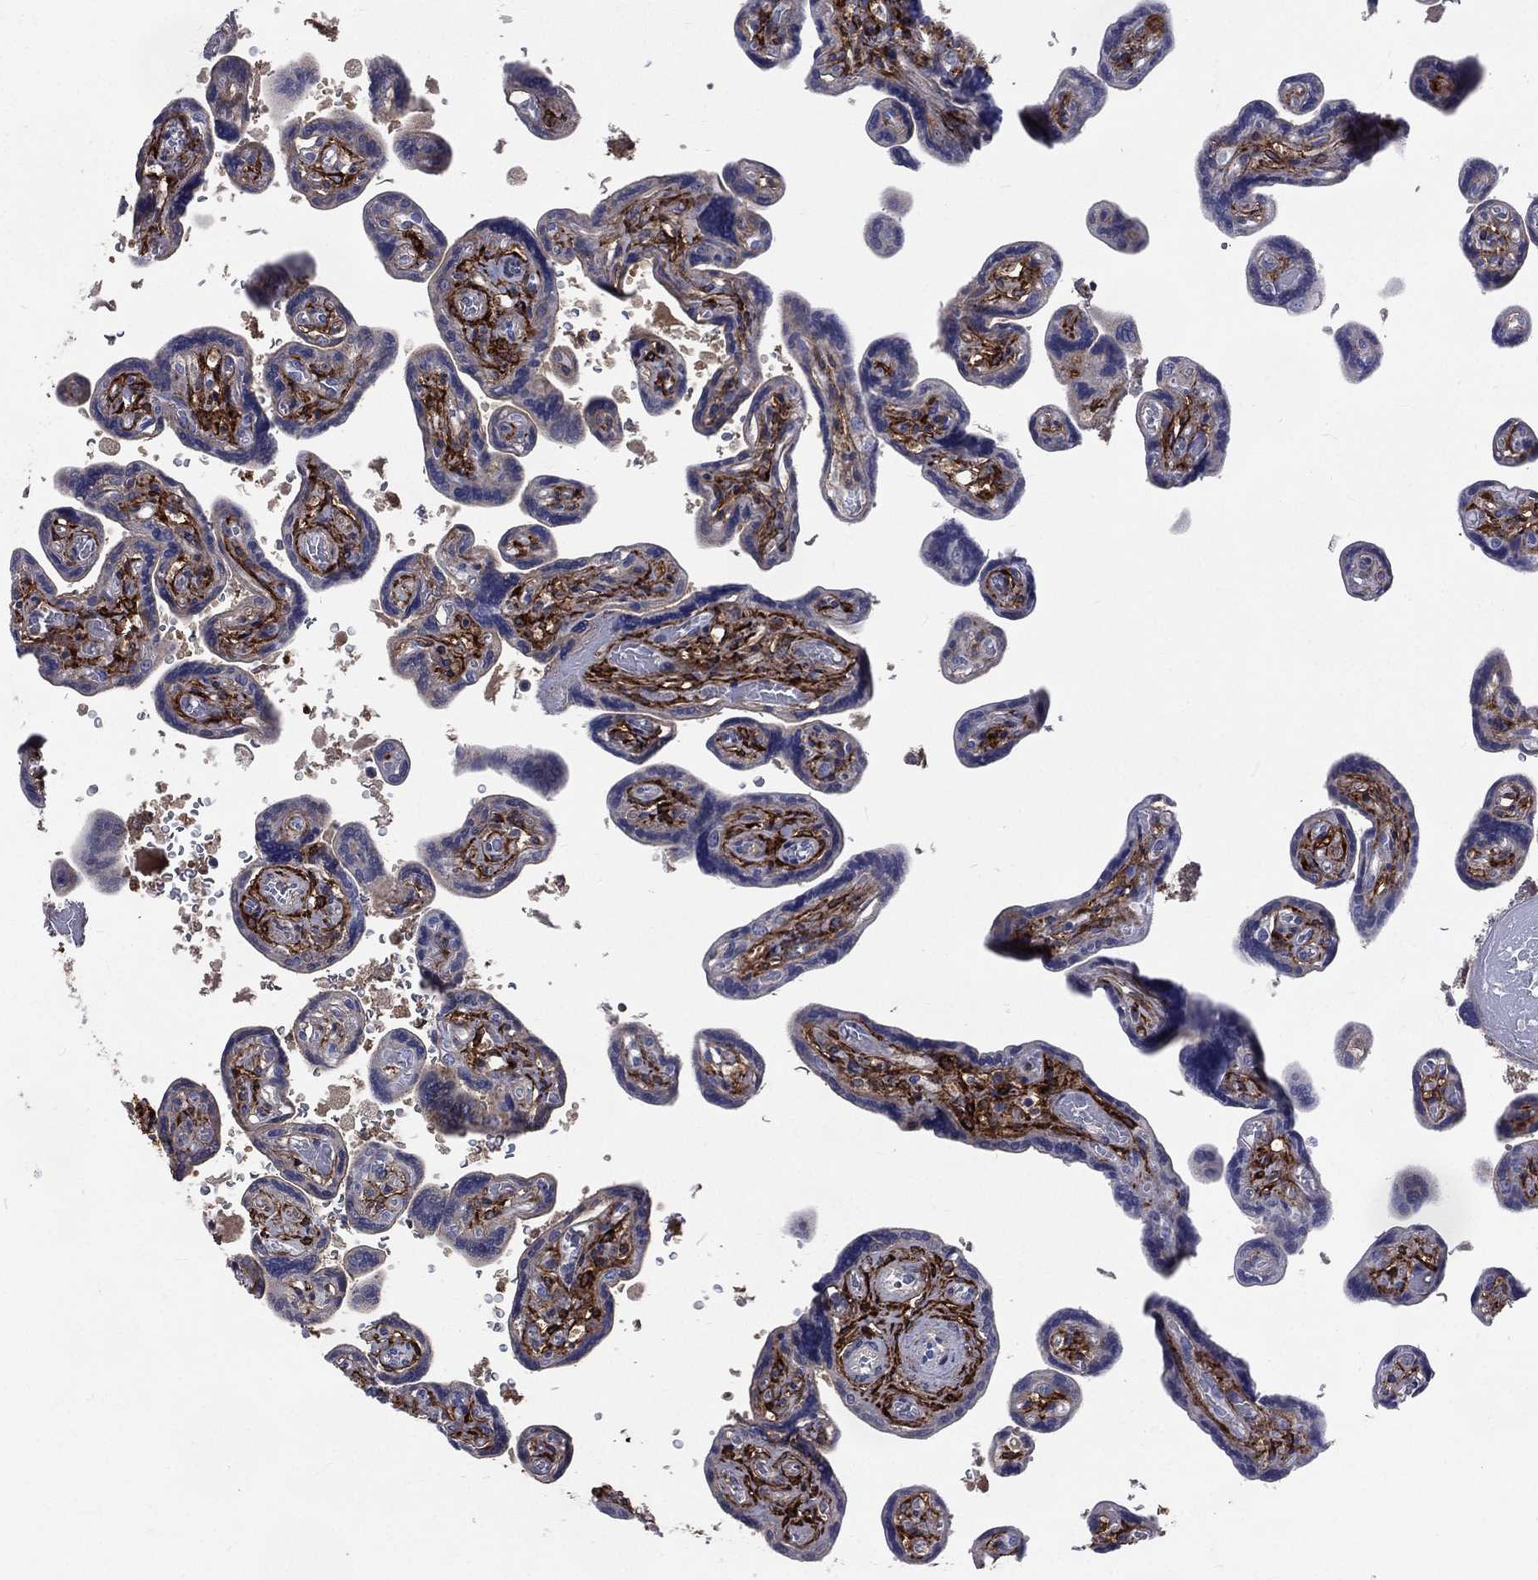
{"staining": {"intensity": "strong", "quantity": "25%-75%", "location": "cytoplasmic/membranous"}, "tissue": "placenta", "cell_type": "Decidual cells", "image_type": "normal", "snomed": [{"axis": "morphology", "description": "Normal tissue, NOS"}, {"axis": "topography", "description": "Placenta"}], "caption": "This image exhibits immunohistochemistry (IHC) staining of benign human placenta, with high strong cytoplasmic/membranous staining in approximately 25%-75% of decidual cells.", "gene": "BASP1", "patient": {"sex": "female", "age": 32}}